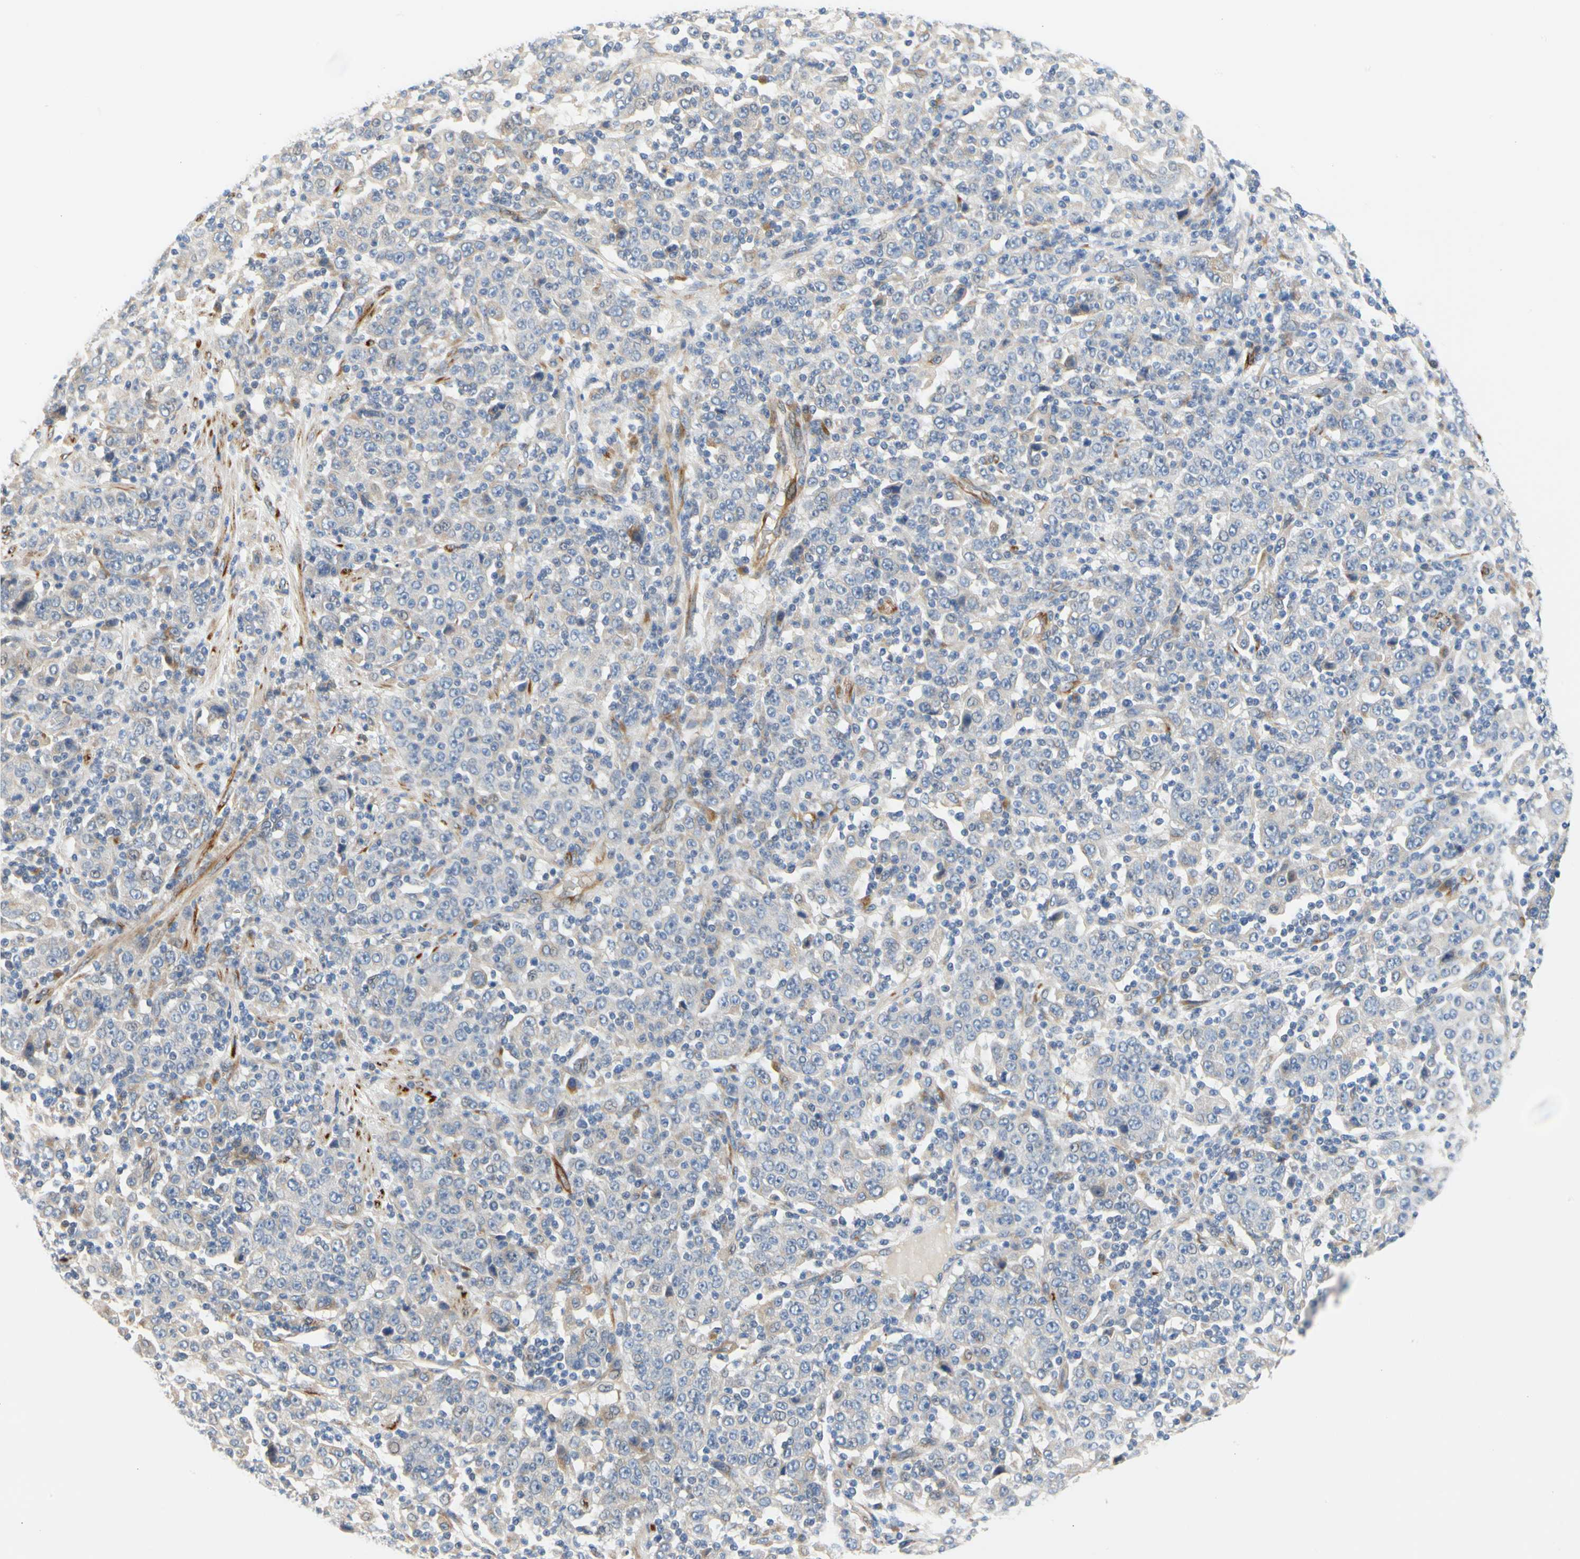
{"staining": {"intensity": "negative", "quantity": "none", "location": "none"}, "tissue": "stomach cancer", "cell_type": "Tumor cells", "image_type": "cancer", "snomed": [{"axis": "morphology", "description": "Normal tissue, NOS"}, {"axis": "morphology", "description": "Adenocarcinoma, NOS"}, {"axis": "topography", "description": "Stomach, upper"}, {"axis": "topography", "description": "Stomach"}], "caption": "Human stomach cancer stained for a protein using immunohistochemistry reveals no positivity in tumor cells.", "gene": "ZNF236", "patient": {"sex": "male", "age": 59}}